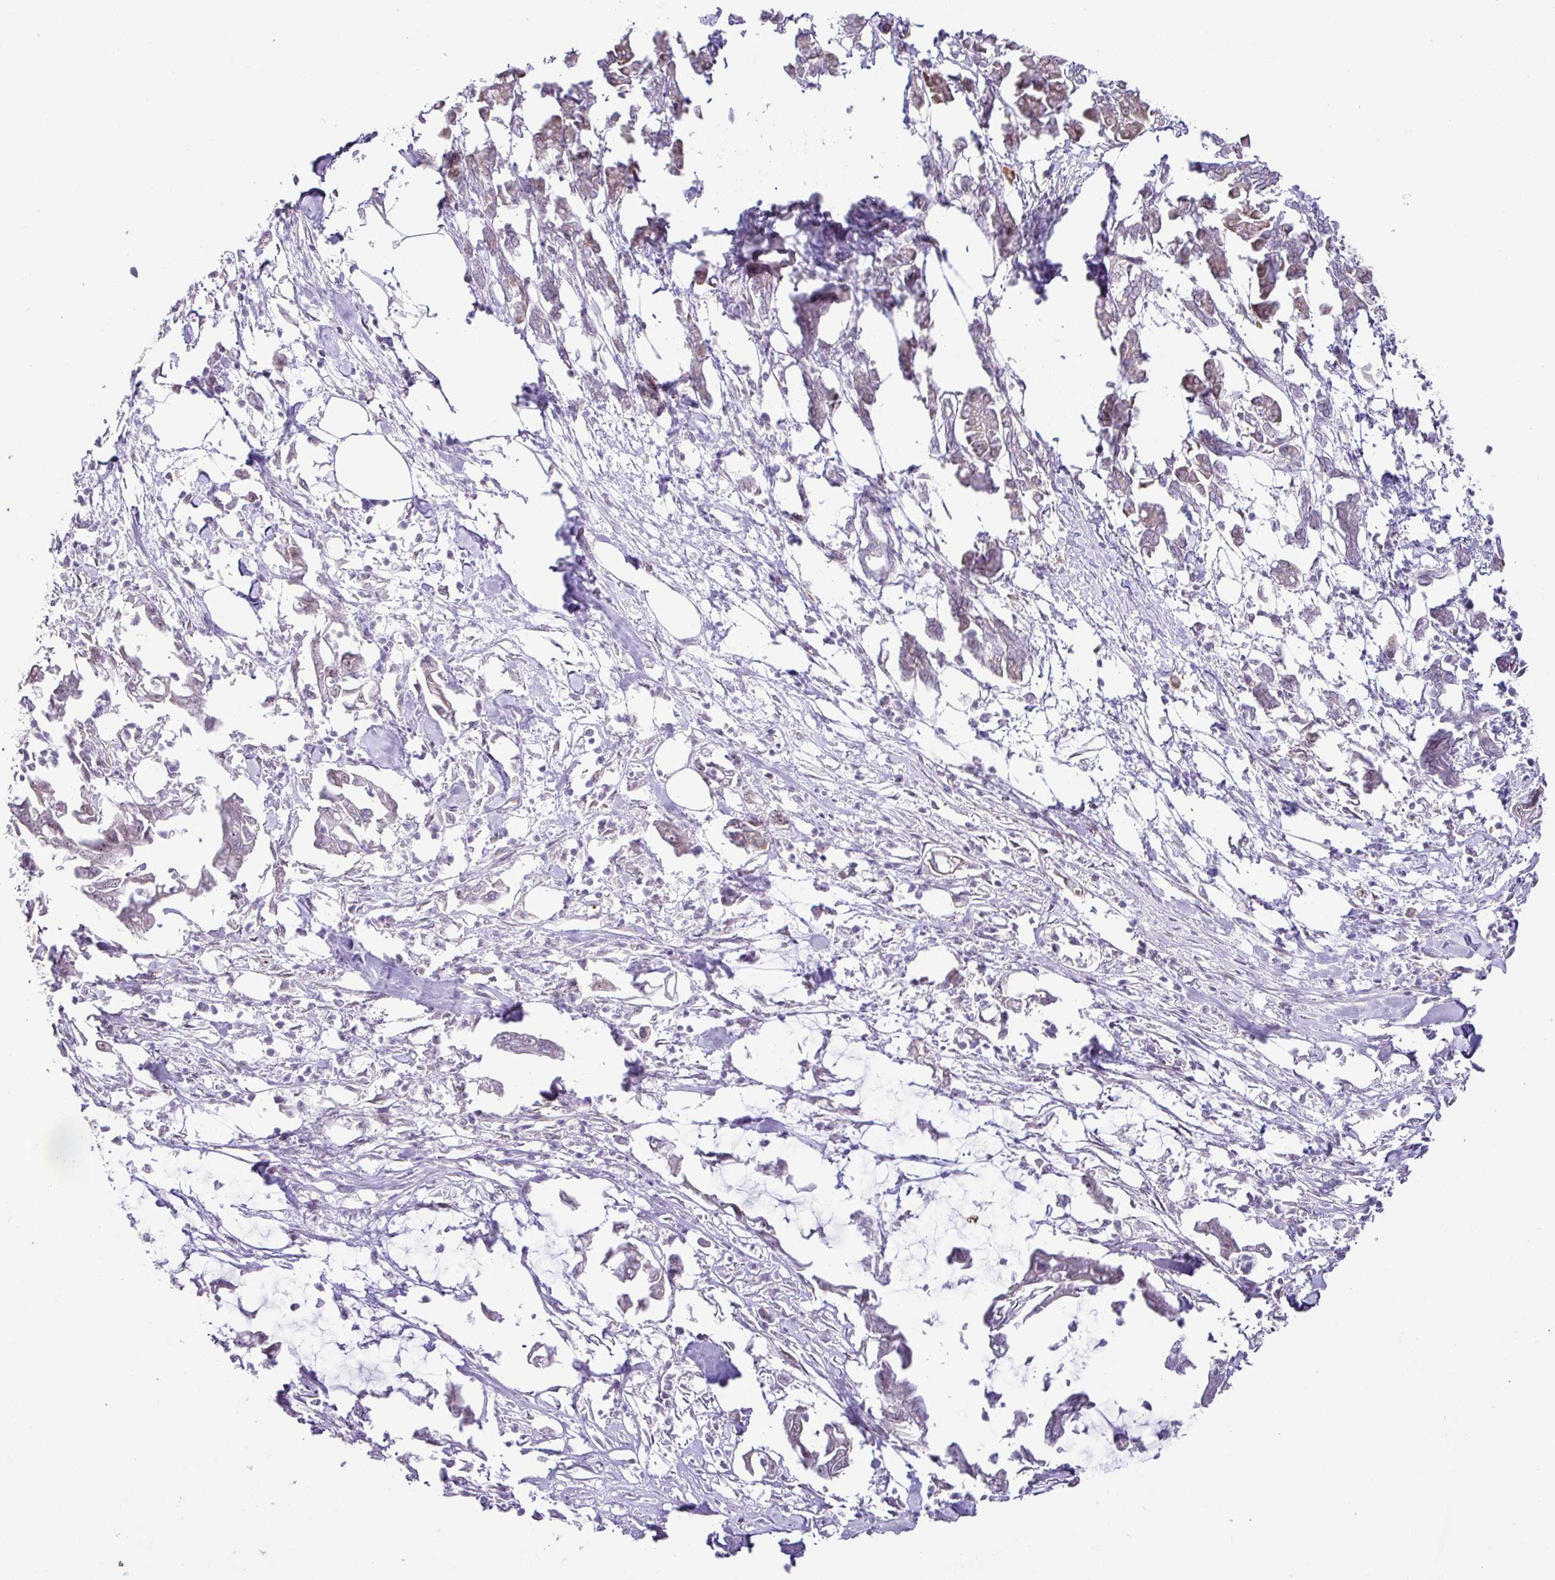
{"staining": {"intensity": "weak", "quantity": "25%-75%", "location": "cytoplasmic/membranous"}, "tissue": "pancreatic cancer", "cell_type": "Tumor cells", "image_type": "cancer", "snomed": [{"axis": "morphology", "description": "Adenocarcinoma, NOS"}, {"axis": "topography", "description": "Pancreas"}], "caption": "Weak cytoplasmic/membranous protein positivity is seen in about 25%-75% of tumor cells in pancreatic adenocarcinoma. Immunohistochemistry (ihc) stains the protein of interest in brown and the nuclei are stained blue.", "gene": "PARP2", "patient": {"sex": "male", "age": 61}}